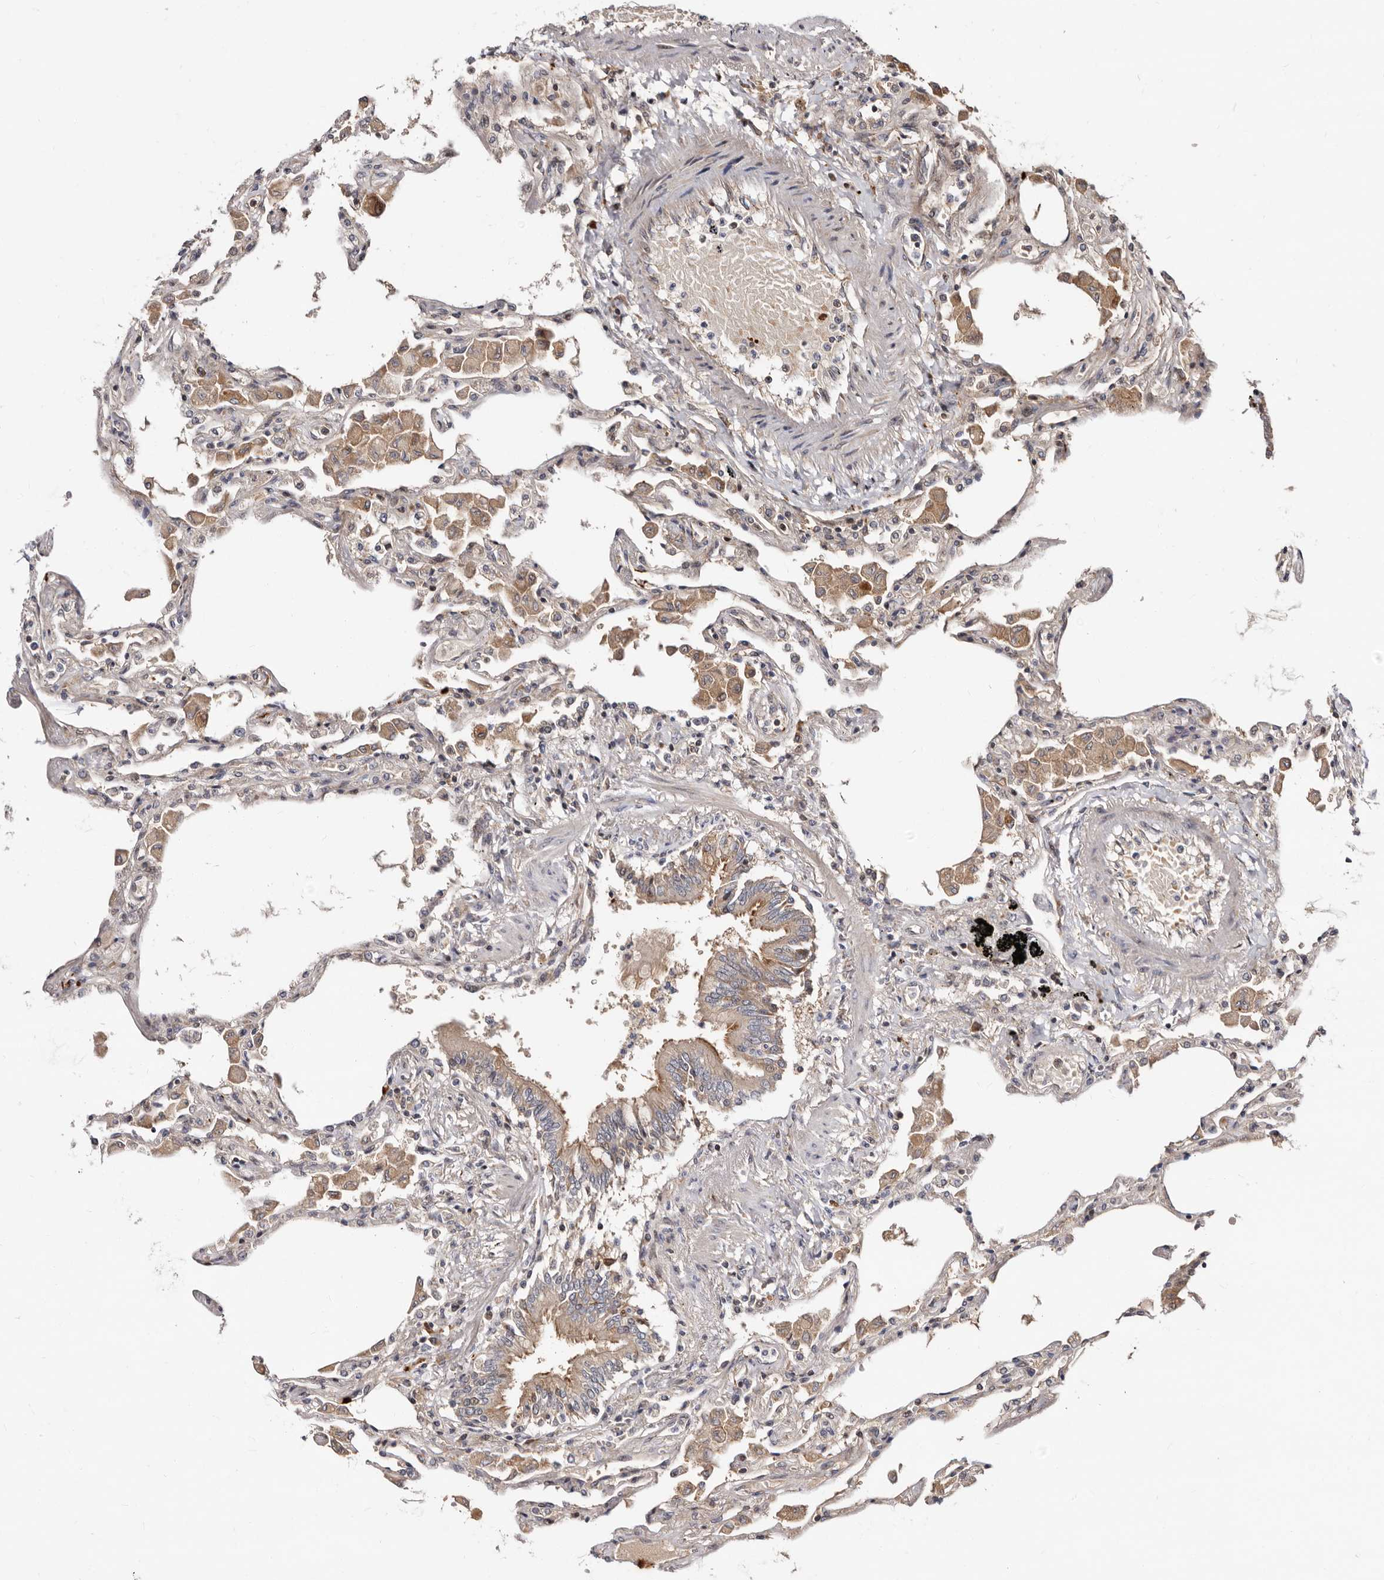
{"staining": {"intensity": "weak", "quantity": "25%-75%", "location": "cytoplasmic/membranous"}, "tissue": "lung", "cell_type": "Alveolar cells", "image_type": "normal", "snomed": [{"axis": "morphology", "description": "Normal tissue, NOS"}, {"axis": "topography", "description": "Bronchus"}, {"axis": "topography", "description": "Lung"}], "caption": "Alveolar cells reveal low levels of weak cytoplasmic/membranous expression in approximately 25%-75% of cells in unremarkable human lung.", "gene": "WEE2", "patient": {"sex": "female", "age": 49}}